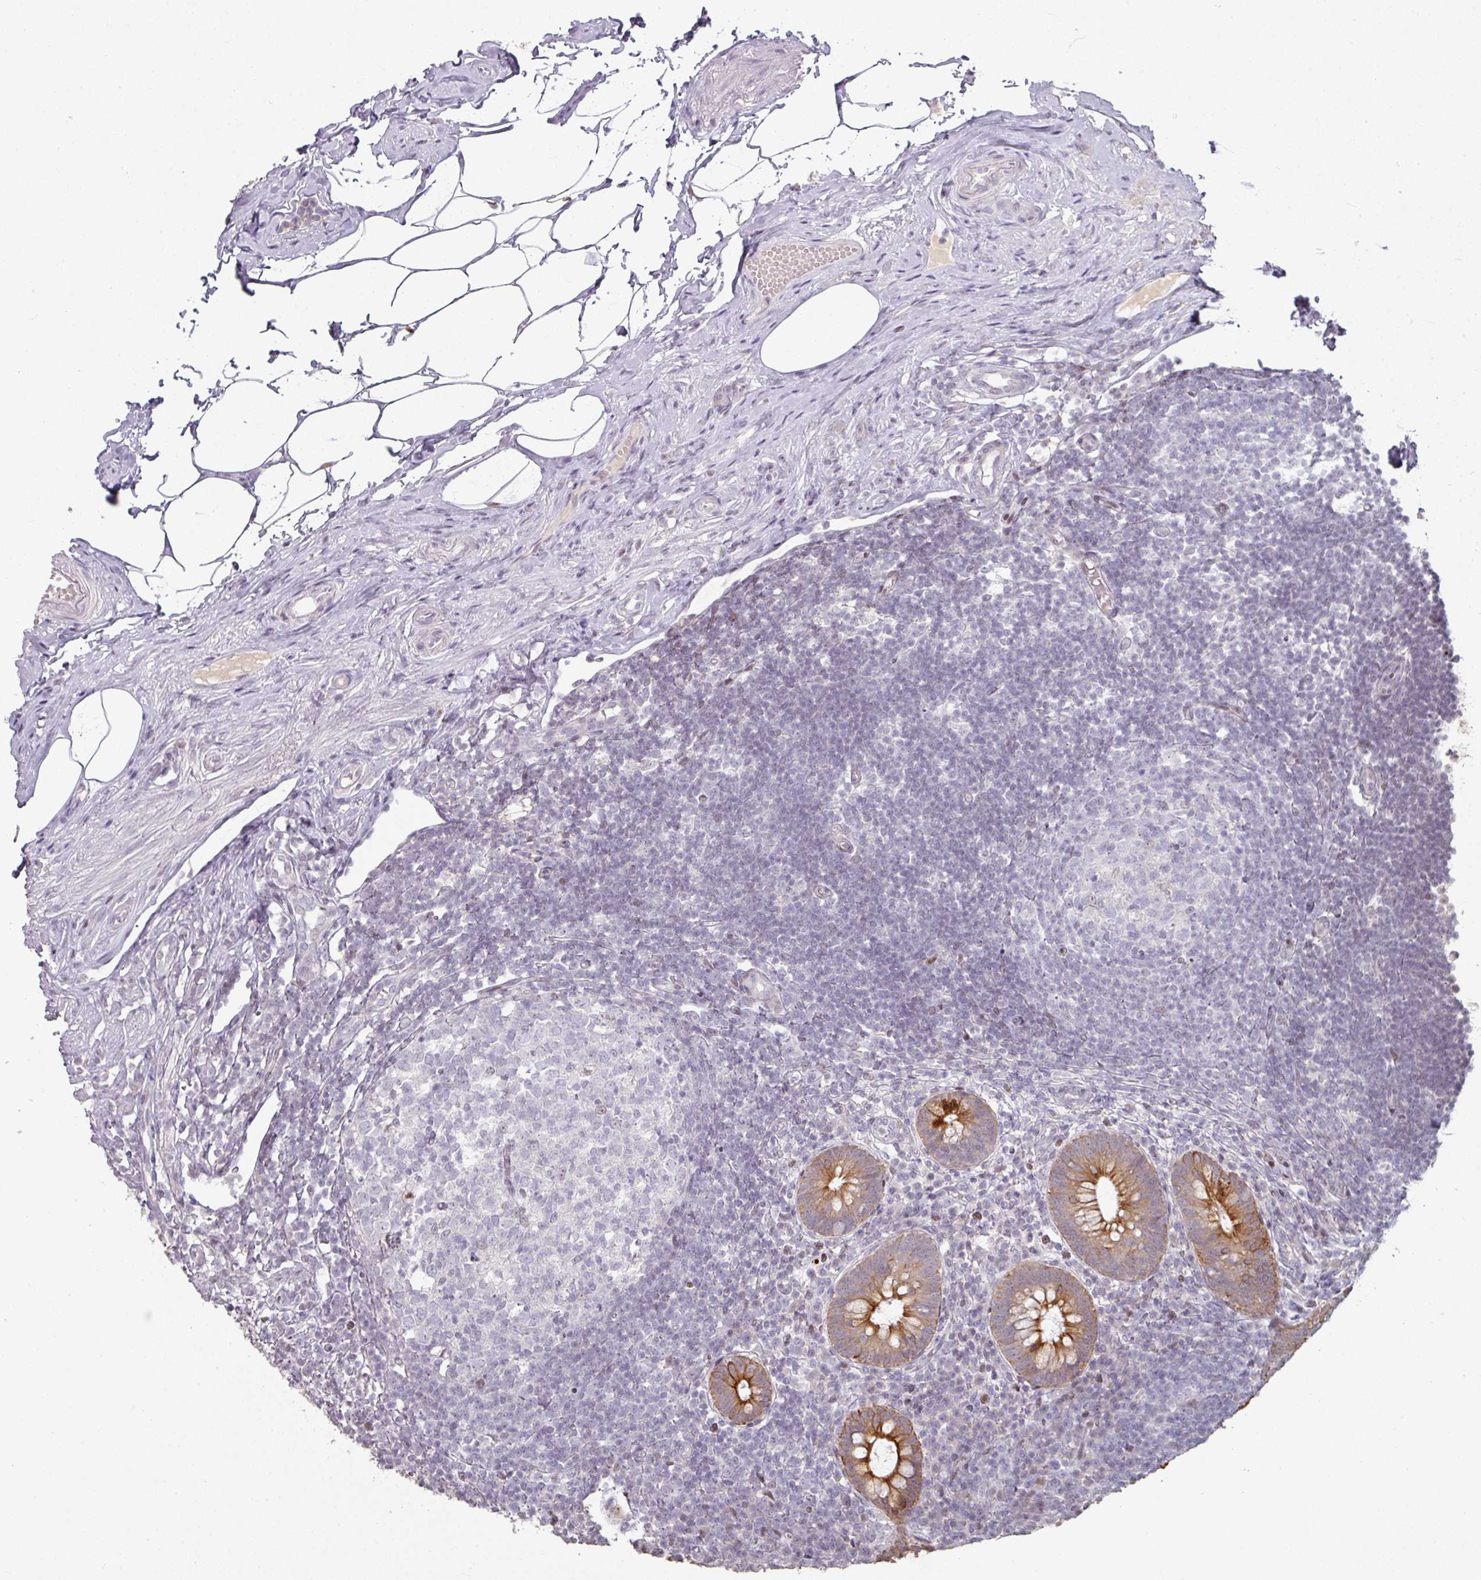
{"staining": {"intensity": "strong", "quantity": ">75%", "location": "cytoplasmic/membranous"}, "tissue": "appendix", "cell_type": "Glandular cells", "image_type": "normal", "snomed": [{"axis": "morphology", "description": "Normal tissue, NOS"}, {"axis": "topography", "description": "Appendix"}], "caption": "A brown stain labels strong cytoplasmic/membranous expression of a protein in glandular cells of normal appendix.", "gene": "GTF2H3", "patient": {"sex": "female", "age": 56}}